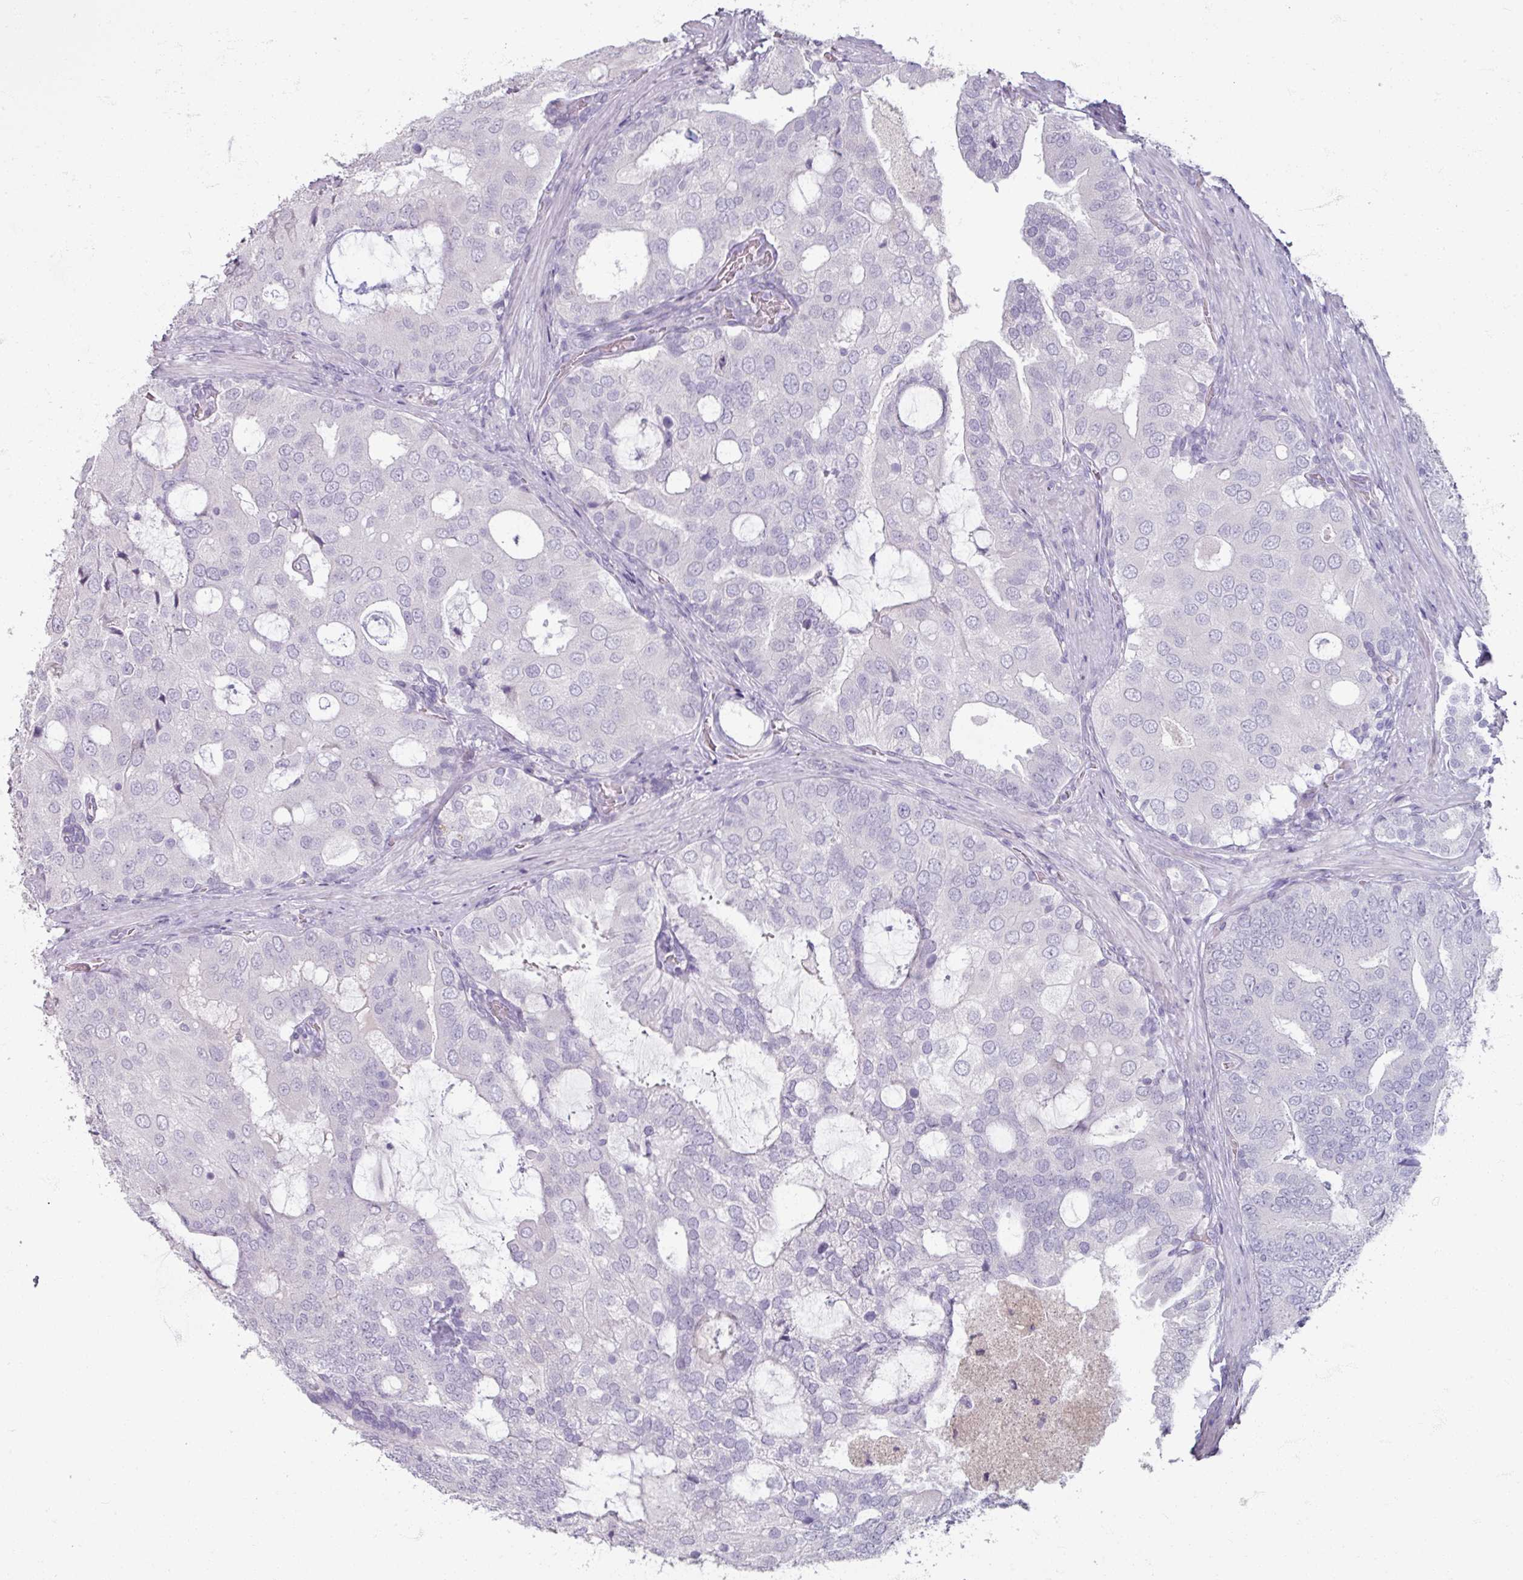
{"staining": {"intensity": "negative", "quantity": "none", "location": "none"}, "tissue": "prostate cancer", "cell_type": "Tumor cells", "image_type": "cancer", "snomed": [{"axis": "morphology", "description": "Adenocarcinoma, High grade"}, {"axis": "topography", "description": "Prostate"}], "caption": "The micrograph demonstrates no staining of tumor cells in prostate cancer (adenocarcinoma (high-grade)).", "gene": "TG", "patient": {"sex": "male", "age": 55}}